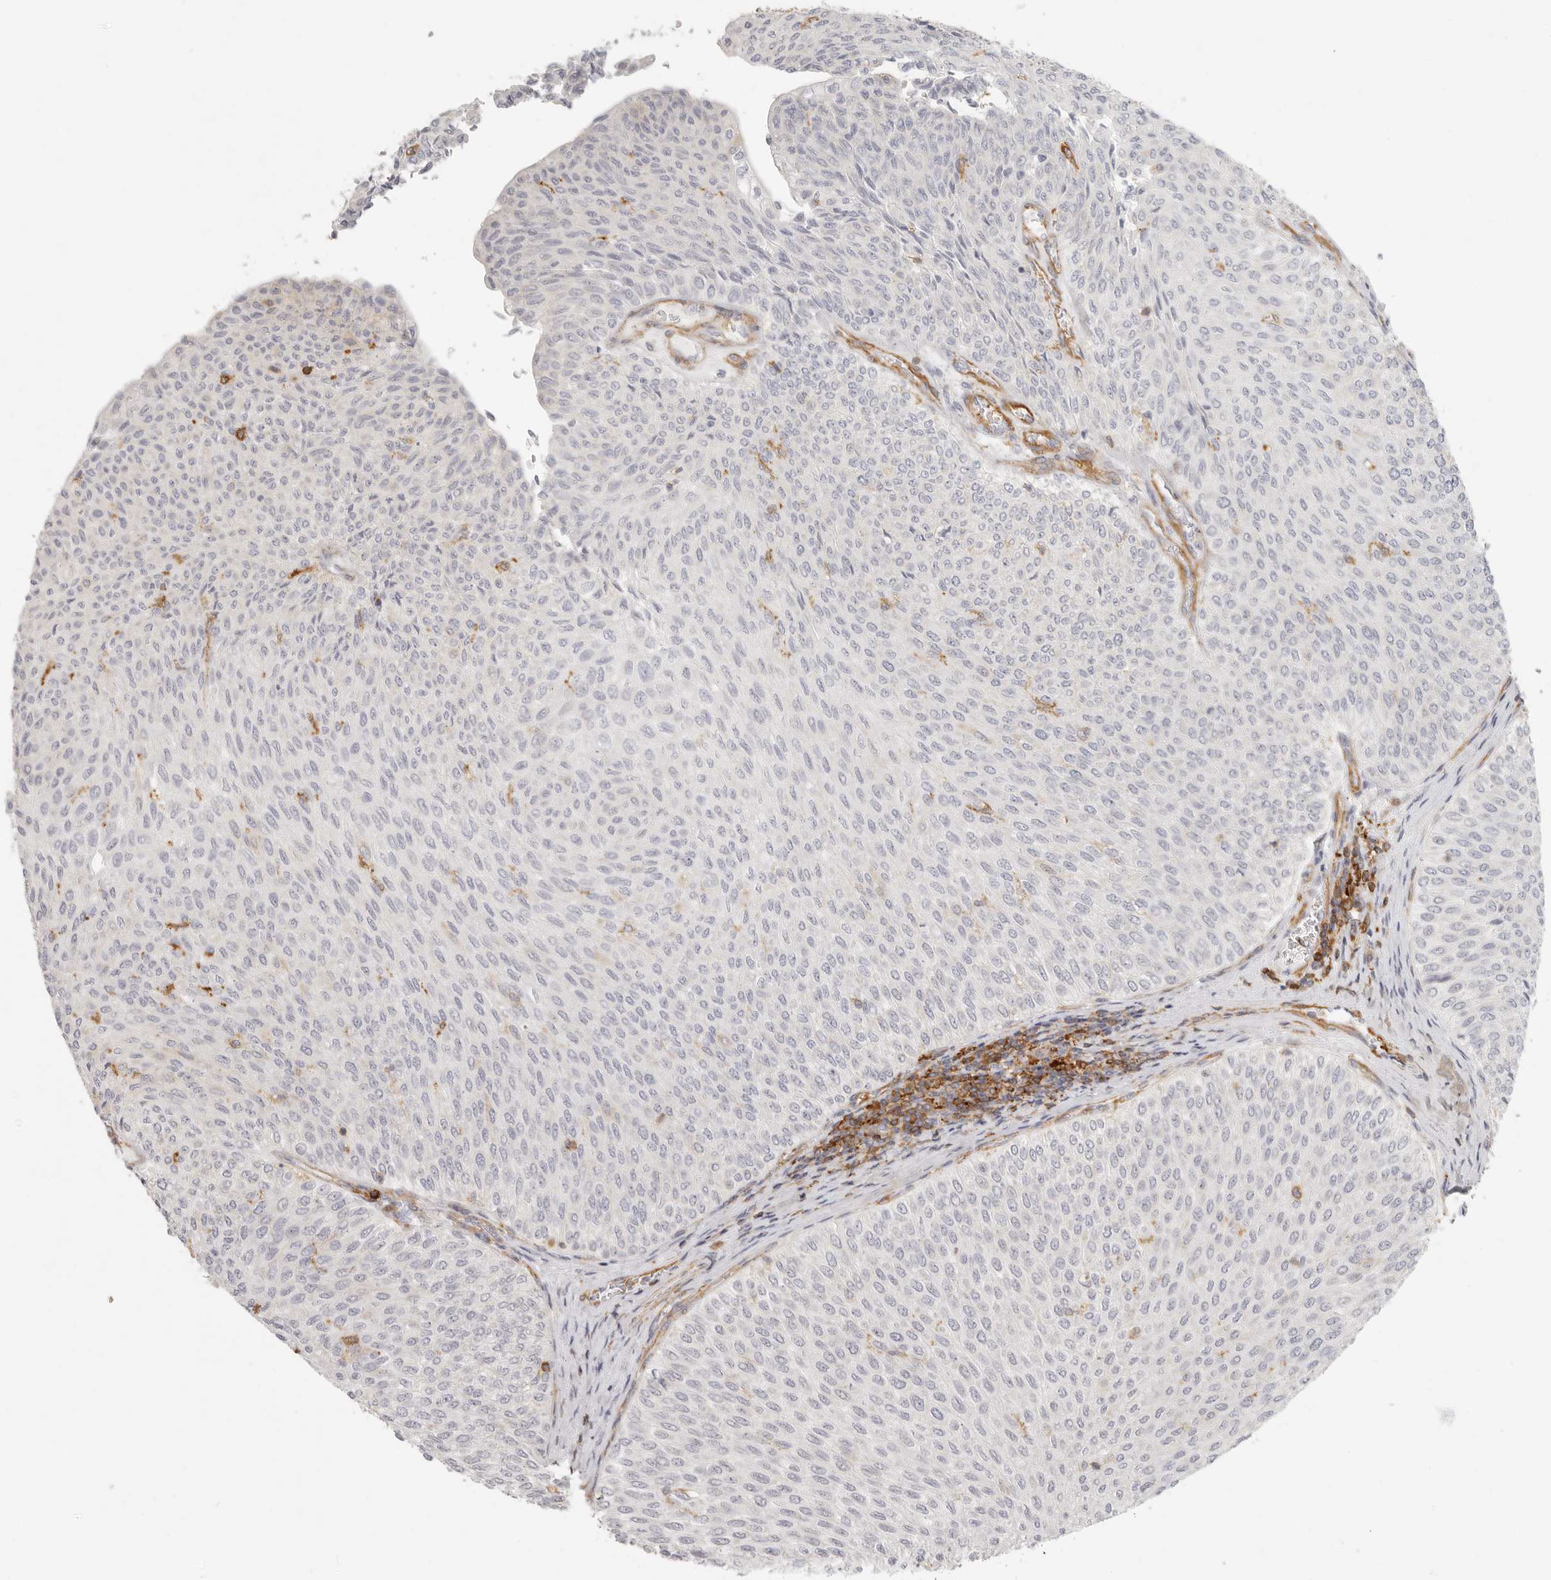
{"staining": {"intensity": "negative", "quantity": "none", "location": "none"}, "tissue": "urothelial cancer", "cell_type": "Tumor cells", "image_type": "cancer", "snomed": [{"axis": "morphology", "description": "Urothelial carcinoma, Low grade"}, {"axis": "topography", "description": "Urinary bladder"}], "caption": "A histopathology image of human urothelial carcinoma (low-grade) is negative for staining in tumor cells.", "gene": "NIBAN1", "patient": {"sex": "male", "age": 78}}